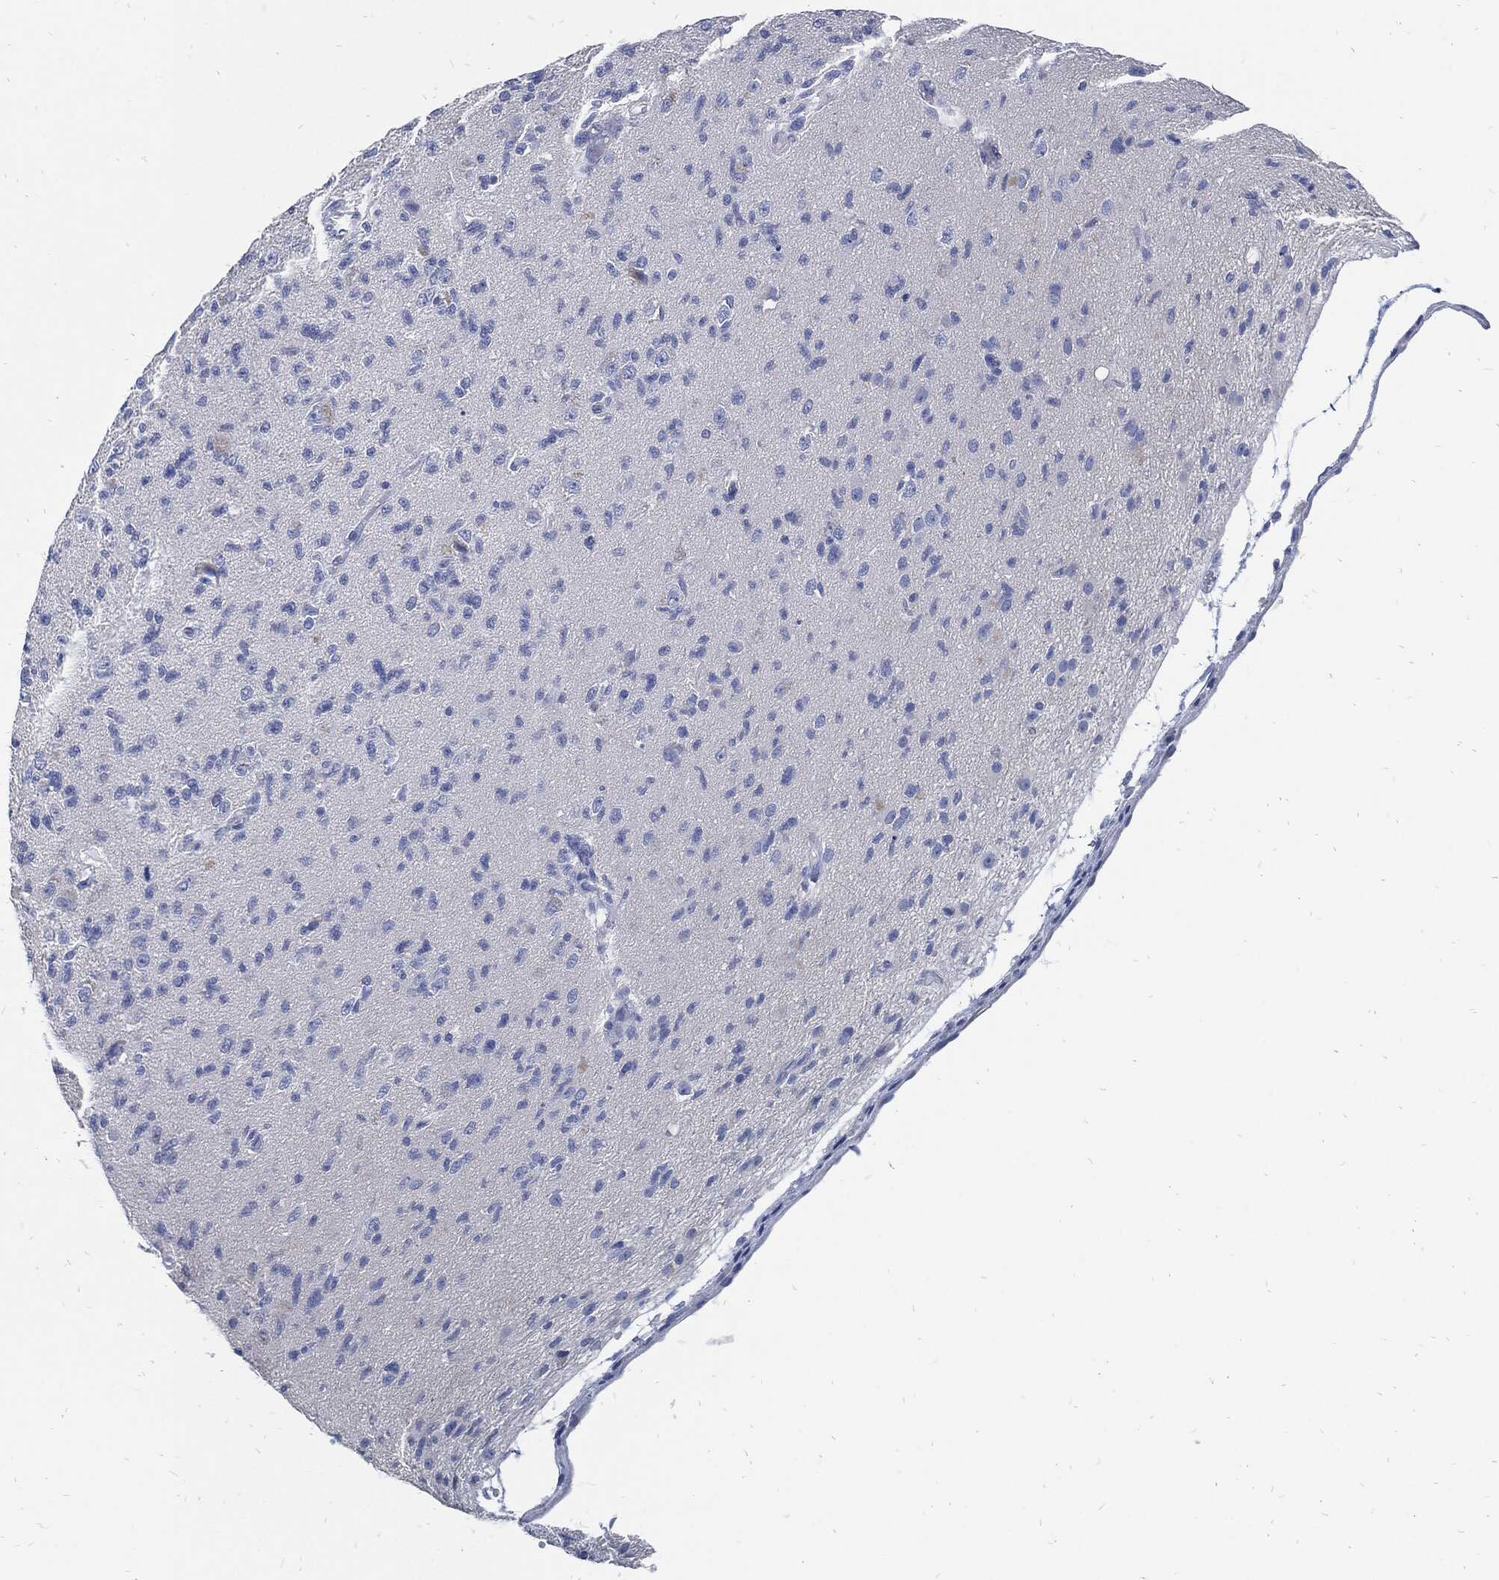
{"staining": {"intensity": "negative", "quantity": "none", "location": "none"}, "tissue": "glioma", "cell_type": "Tumor cells", "image_type": "cancer", "snomed": [{"axis": "morphology", "description": "Glioma, malignant, High grade"}, {"axis": "topography", "description": "Brain"}], "caption": "Immunohistochemical staining of human glioma shows no significant positivity in tumor cells. (DAB IHC visualized using brightfield microscopy, high magnification).", "gene": "FABP4", "patient": {"sex": "male", "age": 56}}